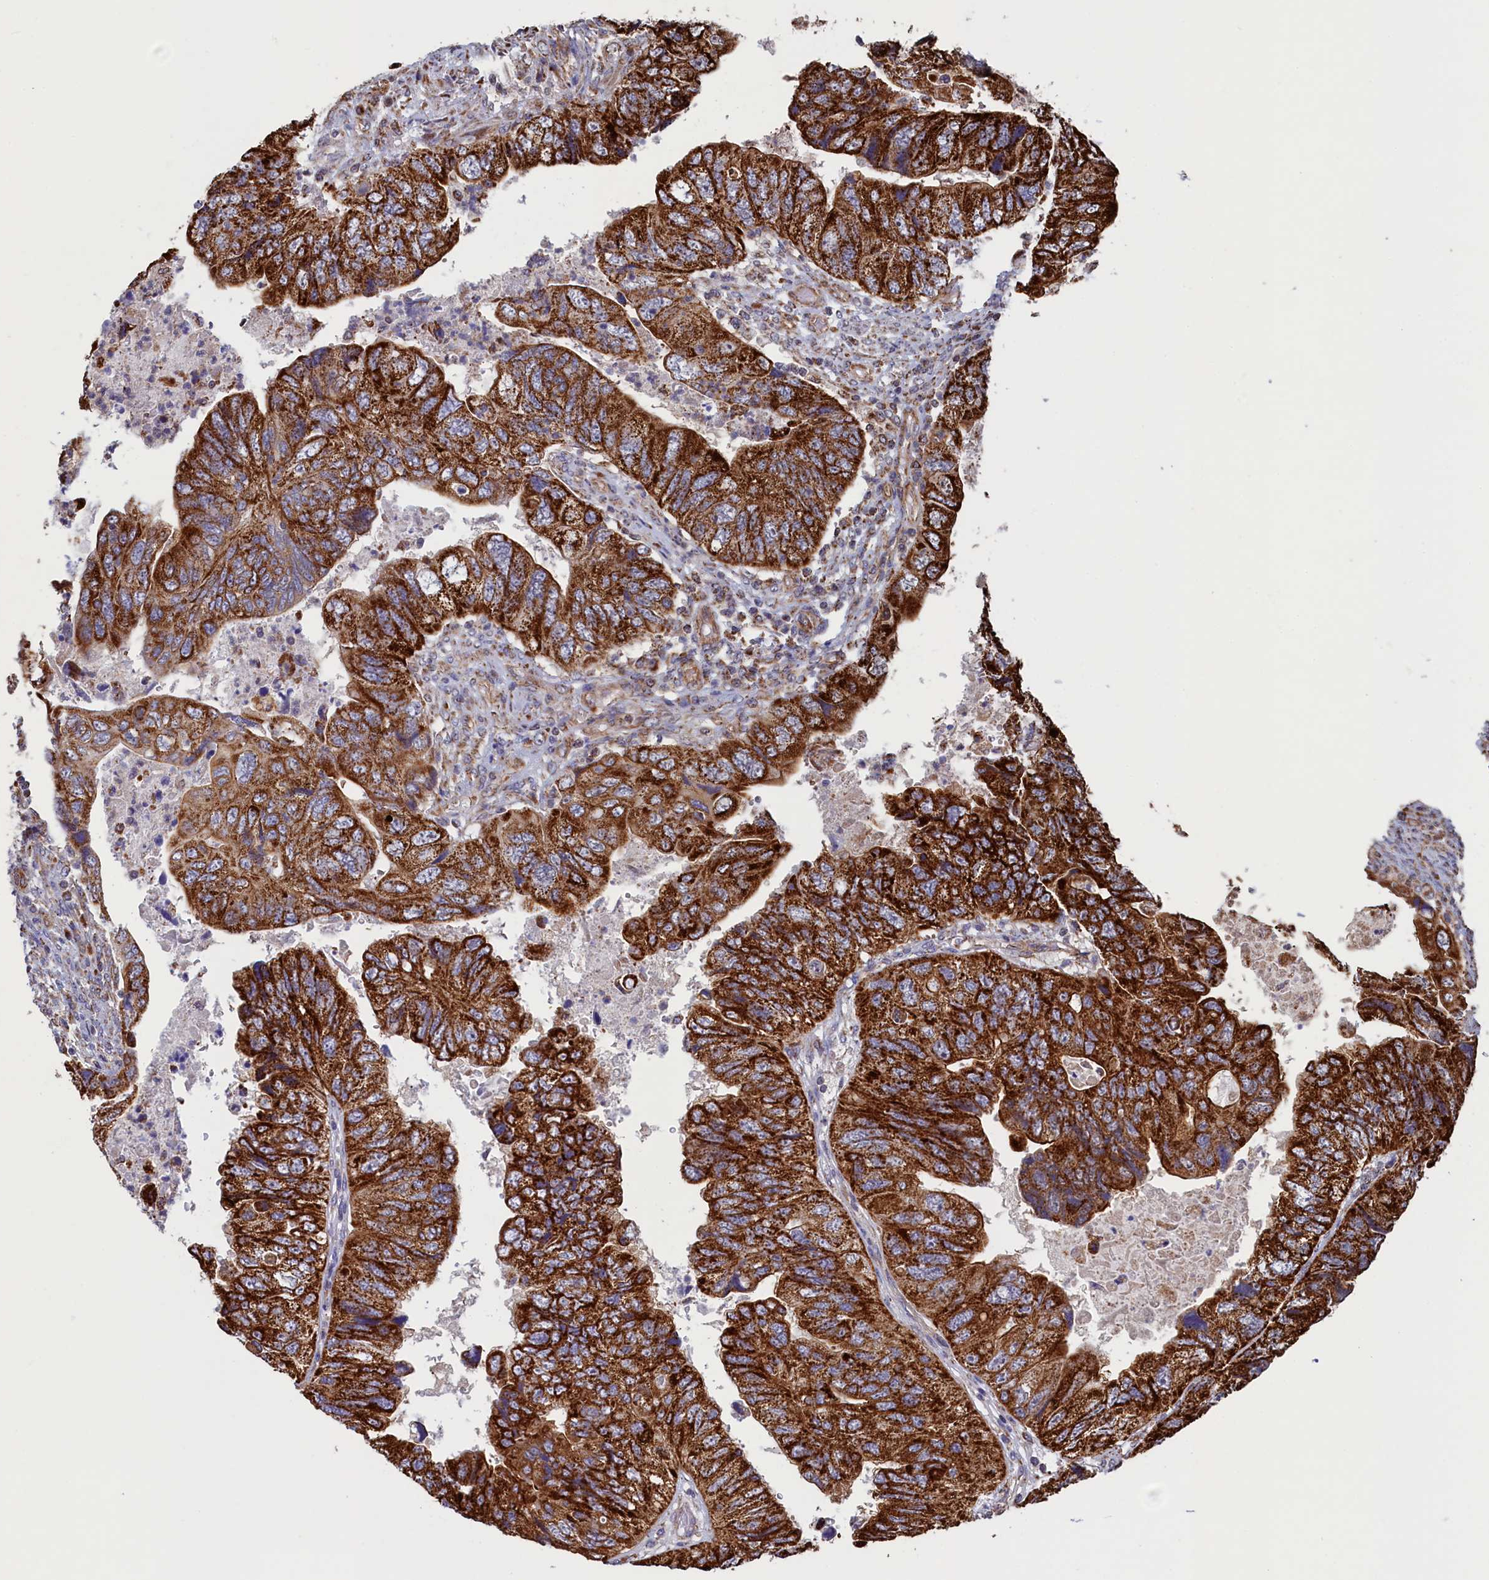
{"staining": {"intensity": "strong", "quantity": ">75%", "location": "cytoplasmic/membranous"}, "tissue": "colorectal cancer", "cell_type": "Tumor cells", "image_type": "cancer", "snomed": [{"axis": "morphology", "description": "Adenocarcinoma, NOS"}, {"axis": "topography", "description": "Rectum"}], "caption": "A histopathology image of colorectal adenocarcinoma stained for a protein displays strong cytoplasmic/membranous brown staining in tumor cells.", "gene": "UBE3B", "patient": {"sex": "male", "age": 63}}